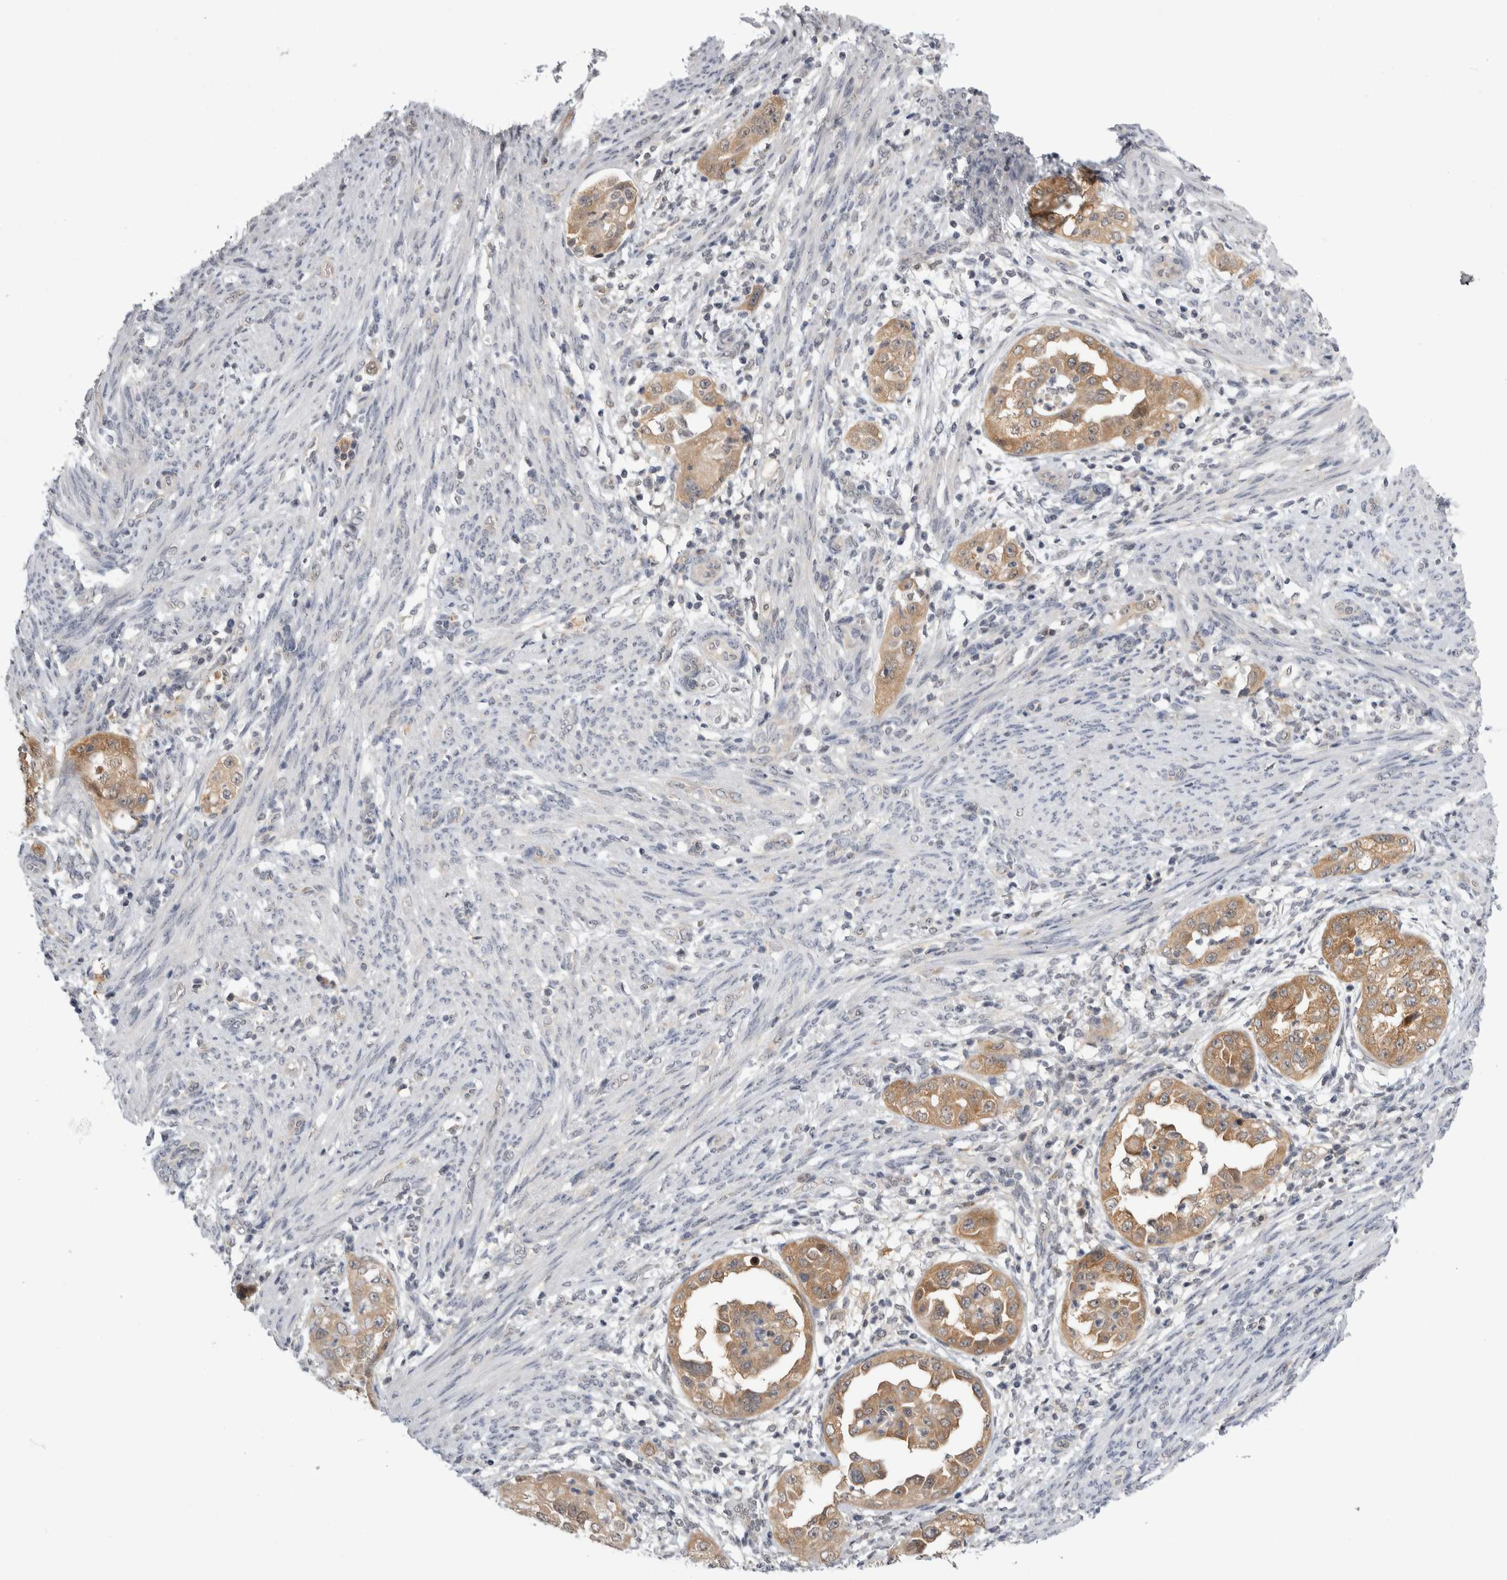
{"staining": {"intensity": "moderate", "quantity": ">75%", "location": "cytoplasmic/membranous"}, "tissue": "endometrial cancer", "cell_type": "Tumor cells", "image_type": "cancer", "snomed": [{"axis": "morphology", "description": "Adenocarcinoma, NOS"}, {"axis": "topography", "description": "Endometrium"}], "caption": "Immunohistochemistry micrograph of neoplastic tissue: endometrial cancer (adenocarcinoma) stained using IHC exhibits medium levels of moderate protein expression localized specifically in the cytoplasmic/membranous of tumor cells, appearing as a cytoplasmic/membranous brown color.", "gene": "PSMB2", "patient": {"sex": "female", "age": 85}}